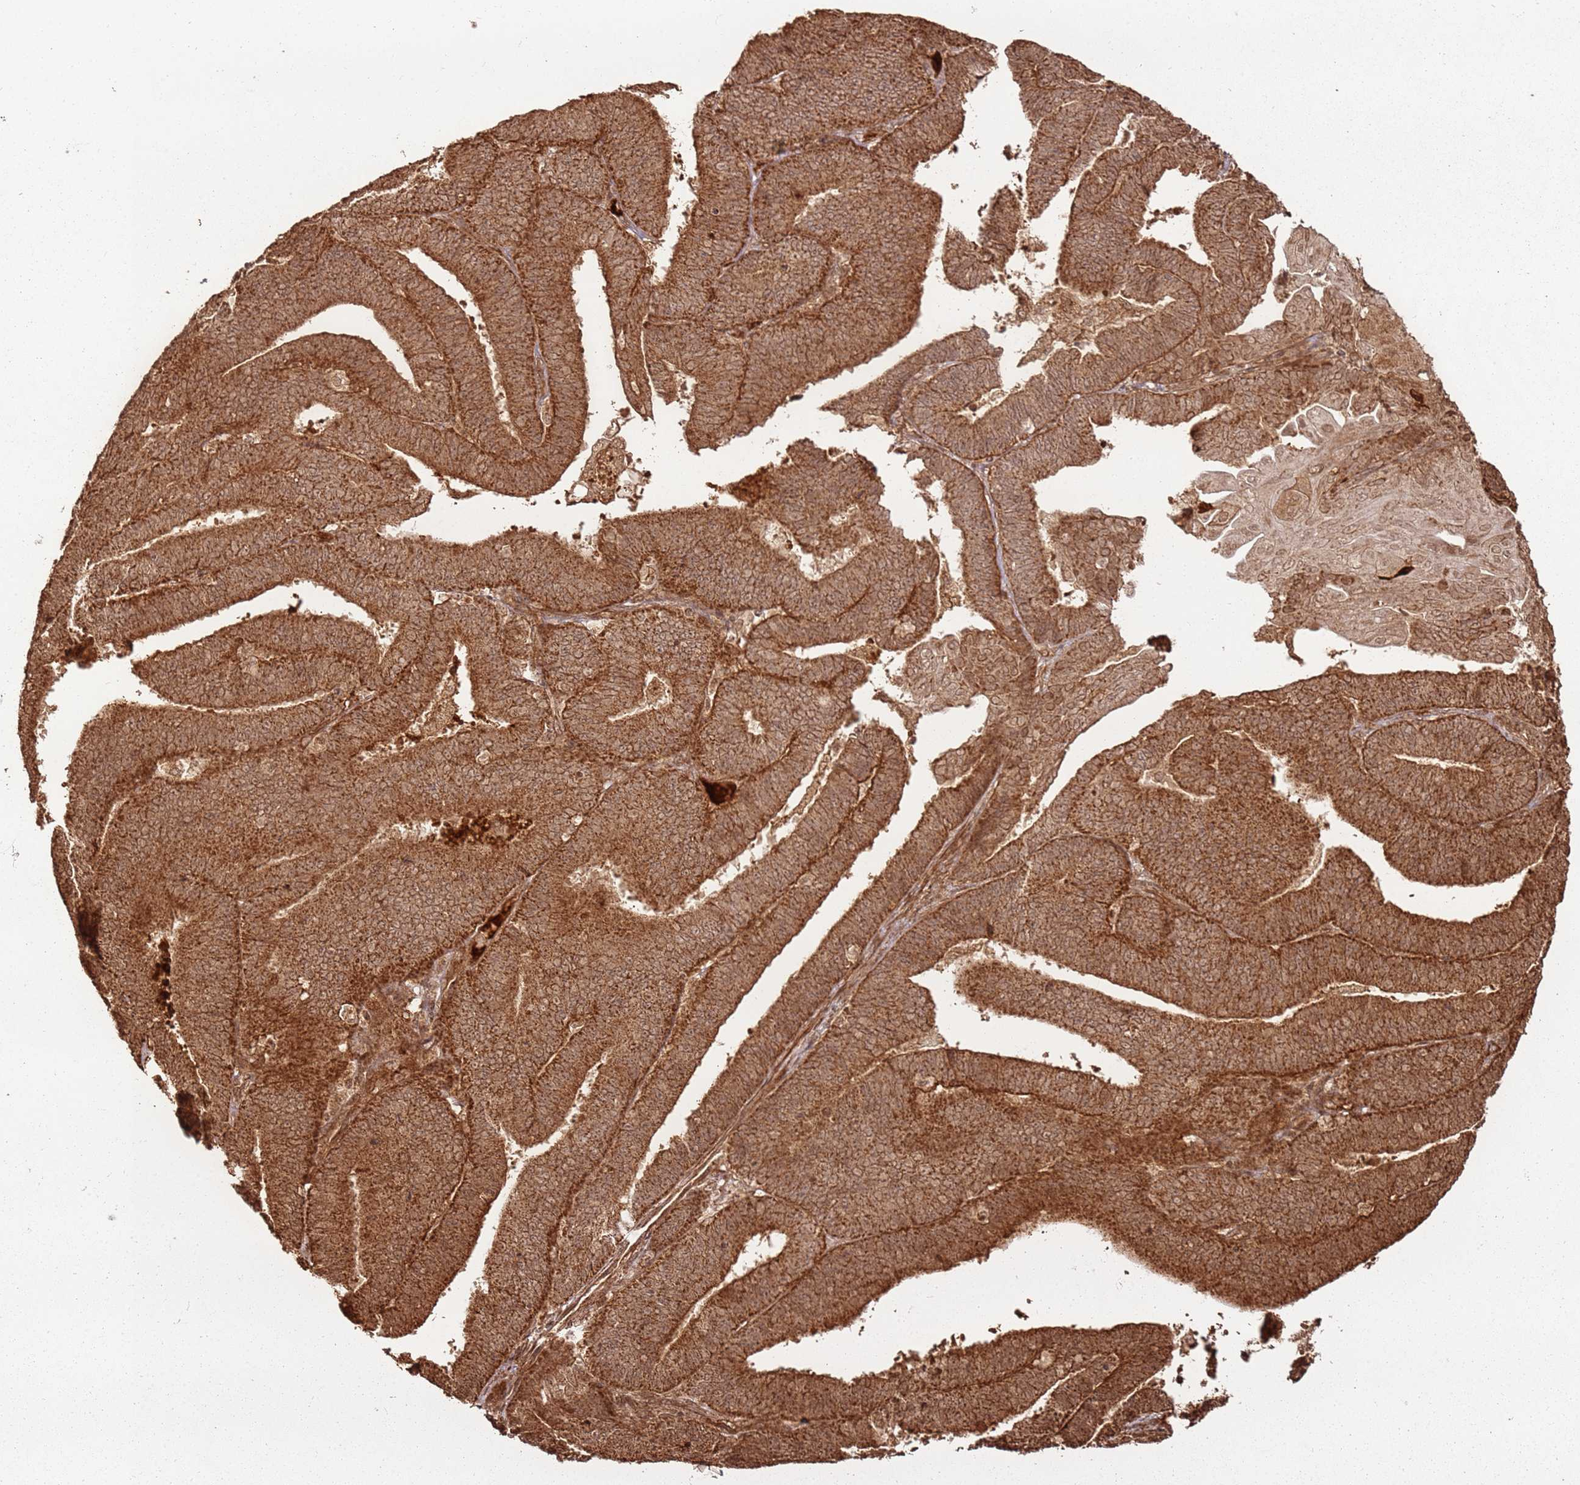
{"staining": {"intensity": "strong", "quantity": ">75%", "location": "cytoplasmic/membranous"}, "tissue": "endometrial cancer", "cell_type": "Tumor cells", "image_type": "cancer", "snomed": [{"axis": "morphology", "description": "Adenocarcinoma, NOS"}, {"axis": "topography", "description": "Endometrium"}], "caption": "Immunohistochemistry (IHC) of endometrial adenocarcinoma reveals high levels of strong cytoplasmic/membranous expression in approximately >75% of tumor cells.", "gene": "MRPS6", "patient": {"sex": "female", "age": 73}}